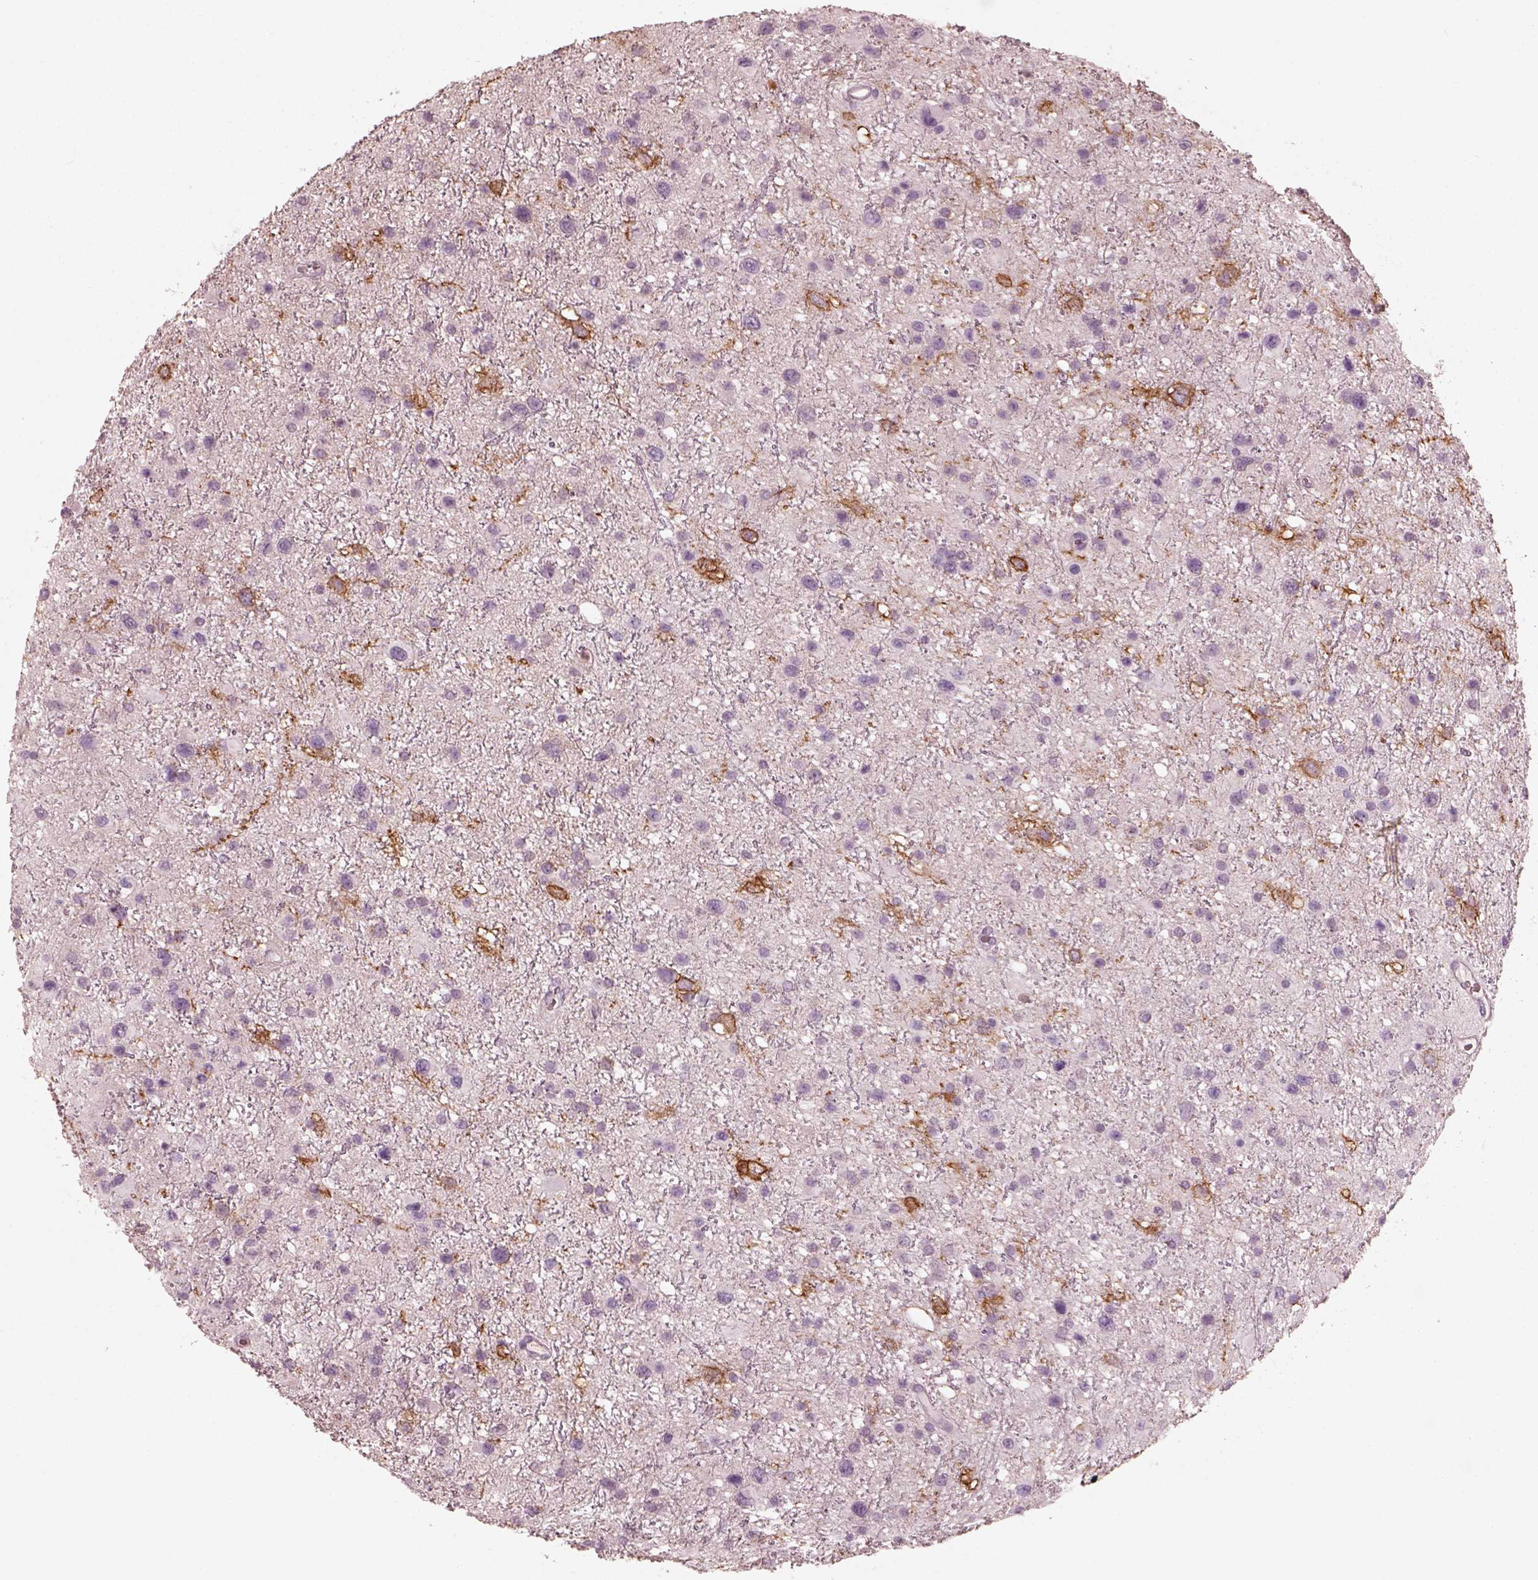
{"staining": {"intensity": "negative", "quantity": "none", "location": "none"}, "tissue": "glioma", "cell_type": "Tumor cells", "image_type": "cancer", "snomed": [{"axis": "morphology", "description": "Glioma, malignant, Low grade"}, {"axis": "topography", "description": "Brain"}], "caption": "Immunohistochemistry (IHC) of human glioma reveals no positivity in tumor cells. (Brightfield microscopy of DAB (3,3'-diaminobenzidine) IHC at high magnification).", "gene": "GPRIN1", "patient": {"sex": "female", "age": 32}}